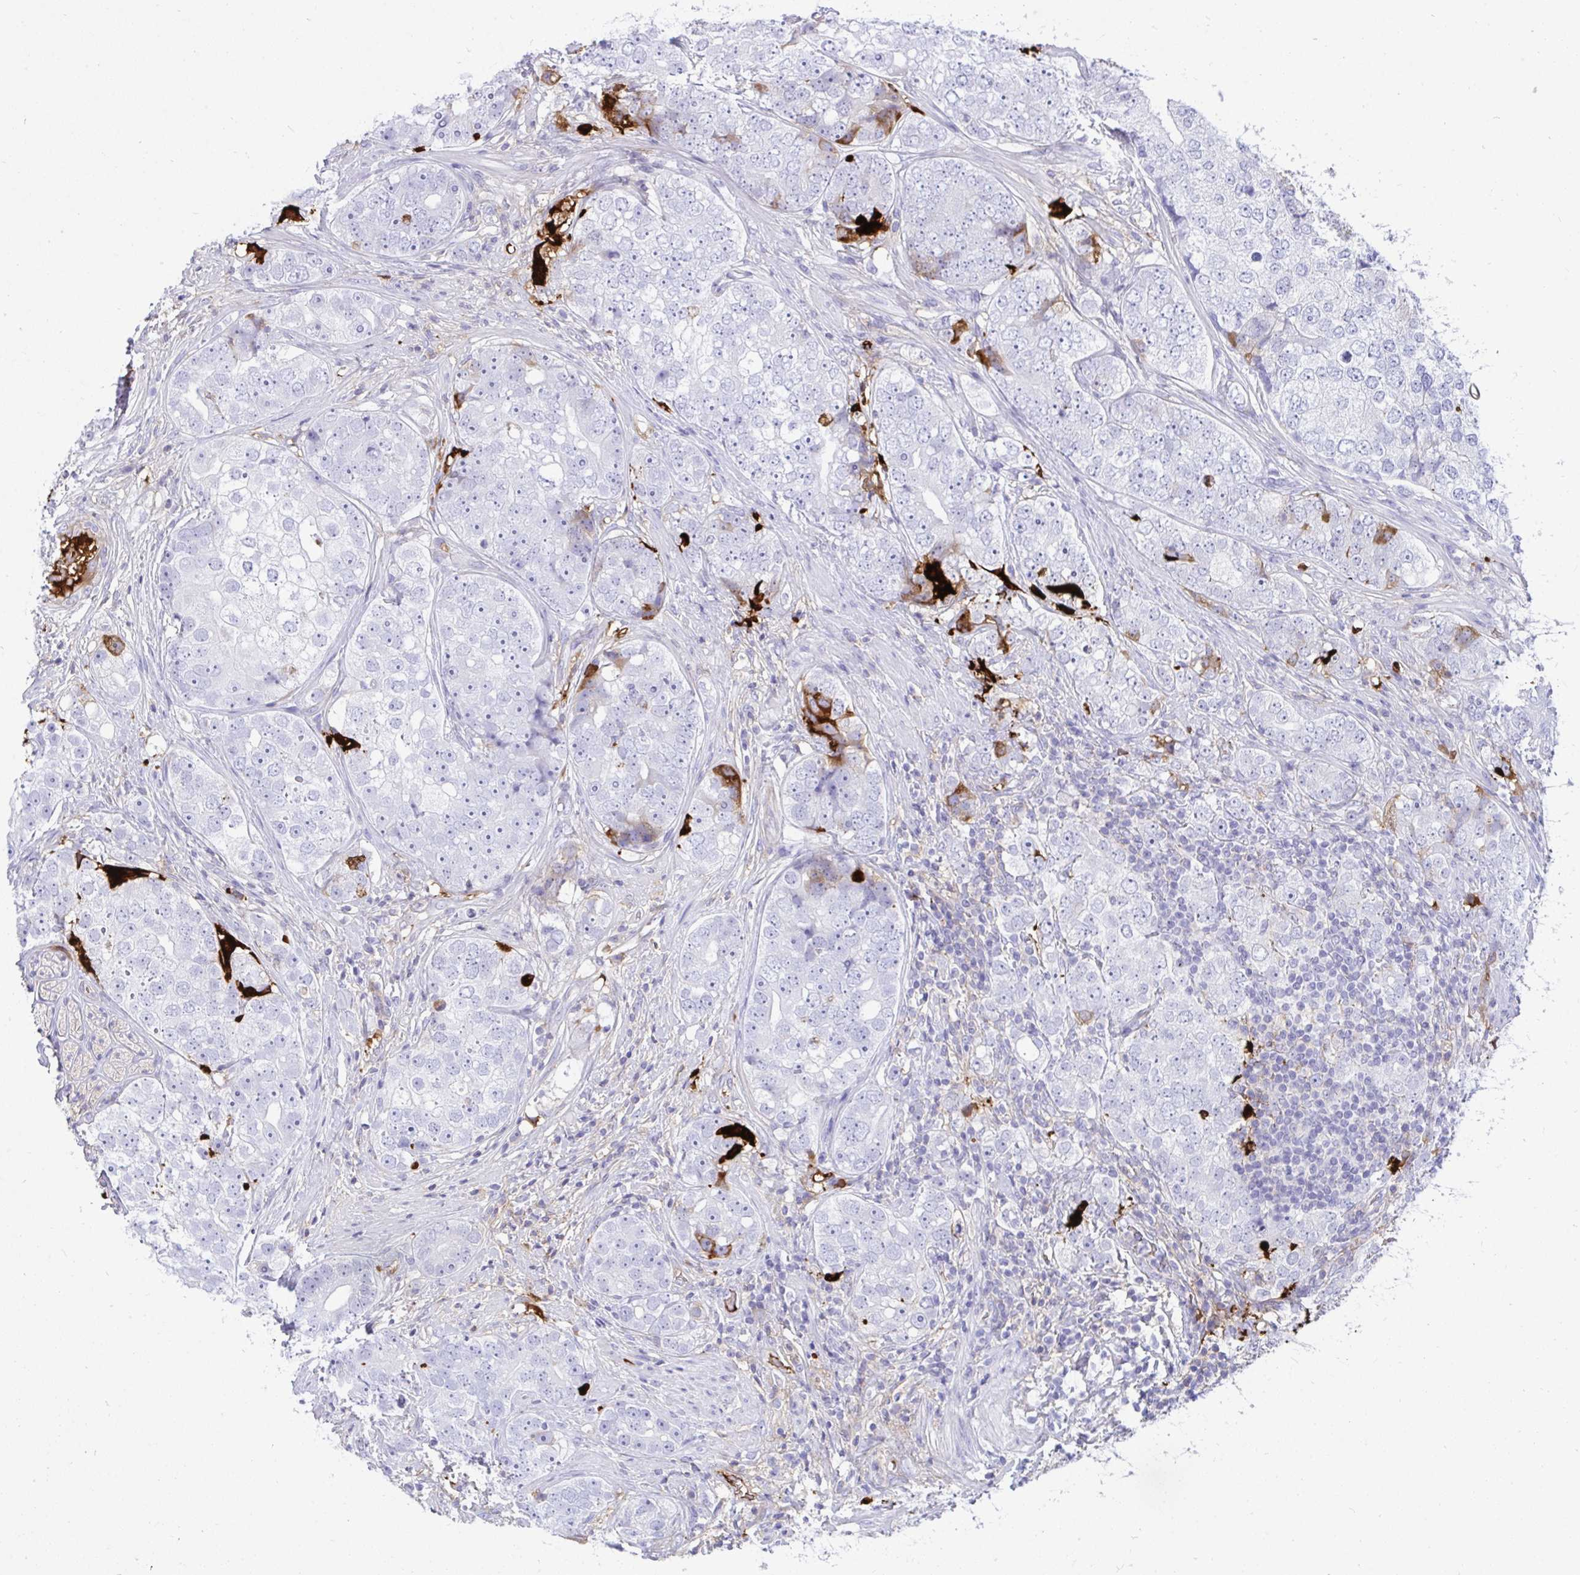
{"staining": {"intensity": "moderate", "quantity": "<25%", "location": "cytoplasmic/membranous"}, "tissue": "prostate cancer", "cell_type": "Tumor cells", "image_type": "cancer", "snomed": [{"axis": "morphology", "description": "Adenocarcinoma, High grade"}, {"axis": "topography", "description": "Prostate"}], "caption": "Prostate cancer tissue shows moderate cytoplasmic/membranous staining in approximately <25% of tumor cells, visualized by immunohistochemistry.", "gene": "F2", "patient": {"sex": "male", "age": 60}}